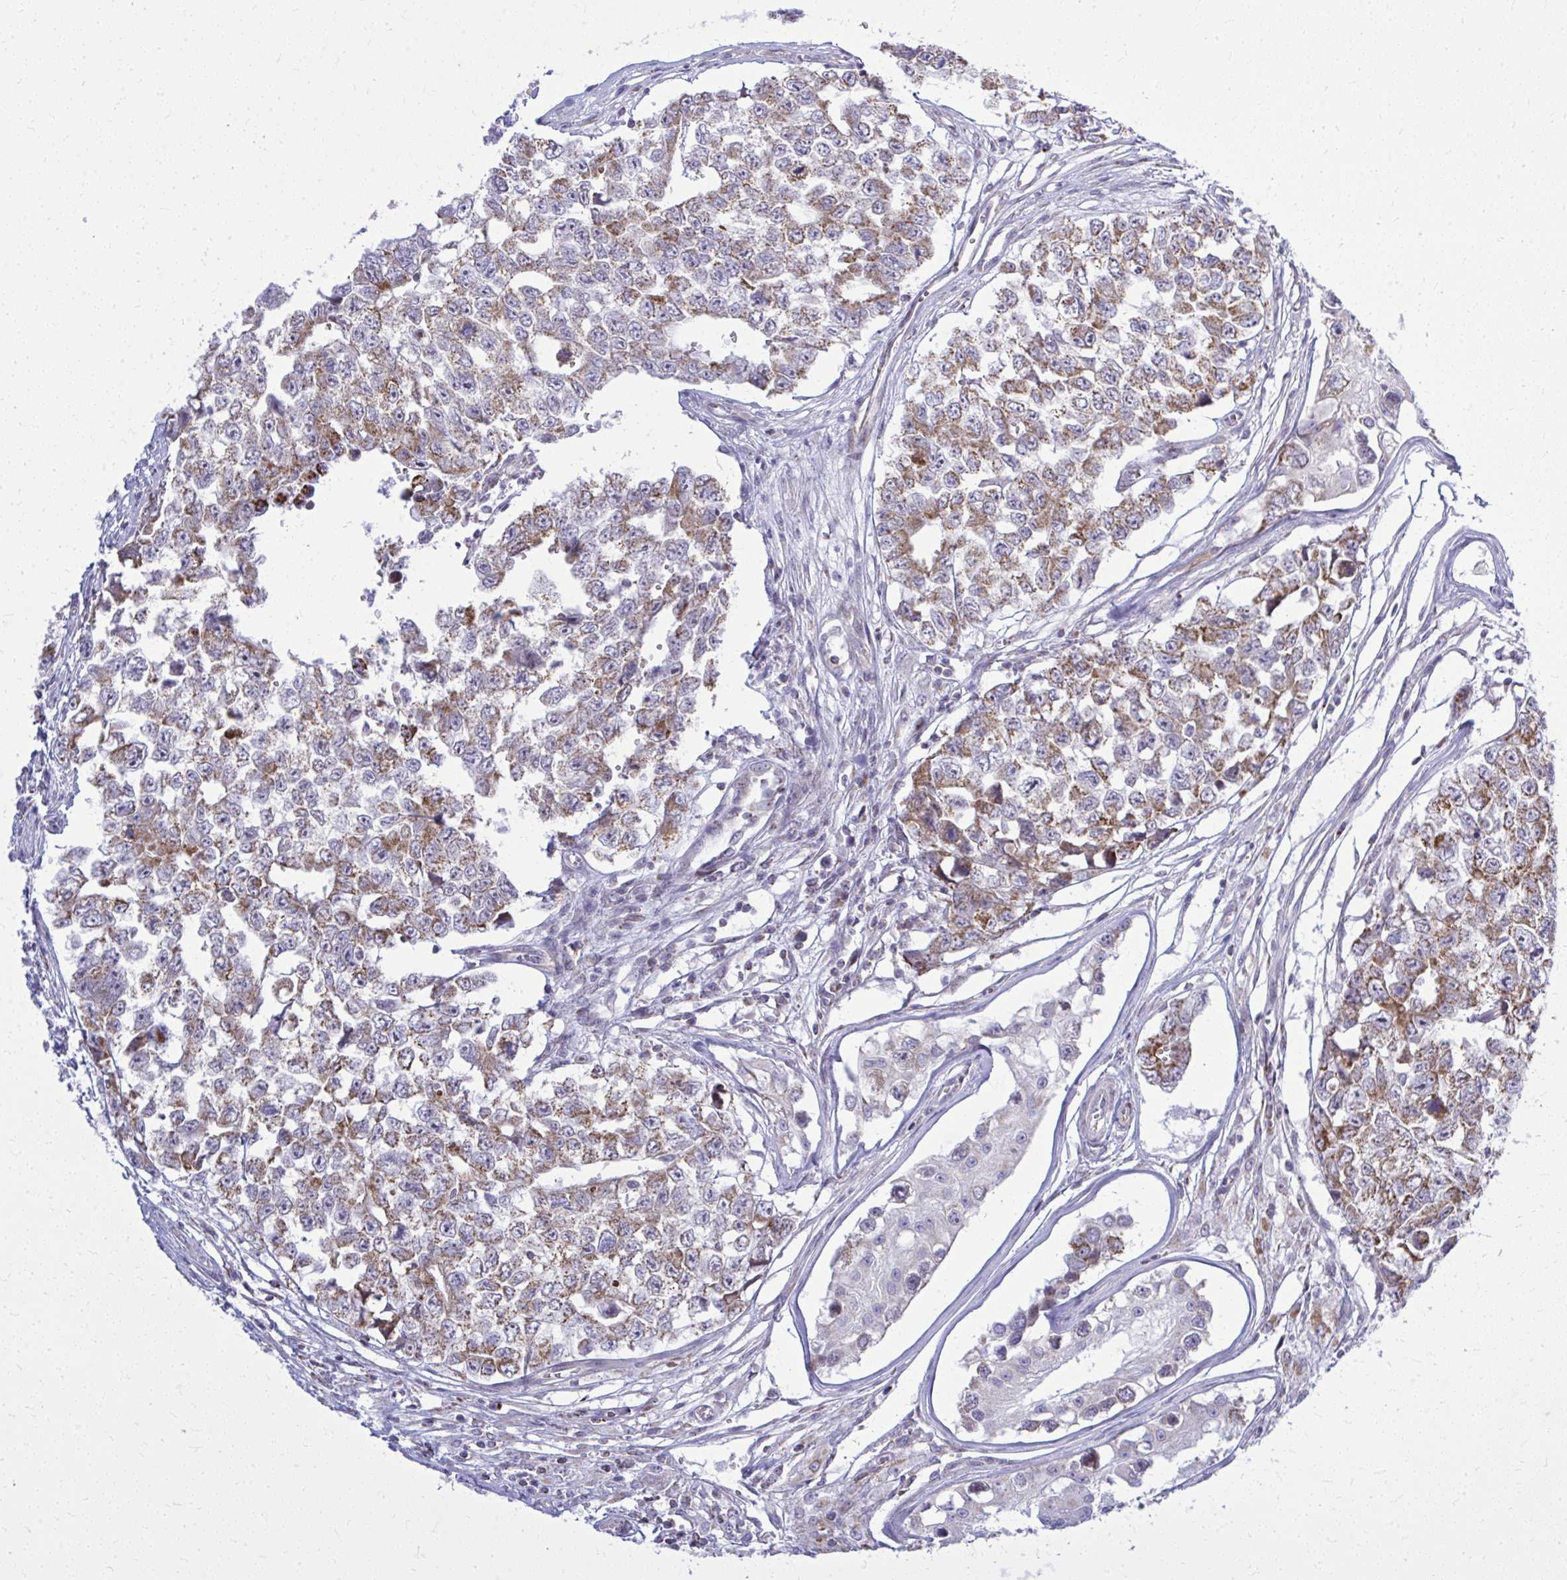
{"staining": {"intensity": "moderate", "quantity": ">75%", "location": "cytoplasmic/membranous"}, "tissue": "testis cancer", "cell_type": "Tumor cells", "image_type": "cancer", "snomed": [{"axis": "morphology", "description": "Carcinoma, Embryonal, NOS"}, {"axis": "topography", "description": "Testis"}], "caption": "Embryonal carcinoma (testis) stained with immunohistochemistry (IHC) reveals moderate cytoplasmic/membranous expression in approximately >75% of tumor cells. Using DAB (brown) and hematoxylin (blue) stains, captured at high magnification using brightfield microscopy.", "gene": "ZNF362", "patient": {"sex": "male", "age": 18}}